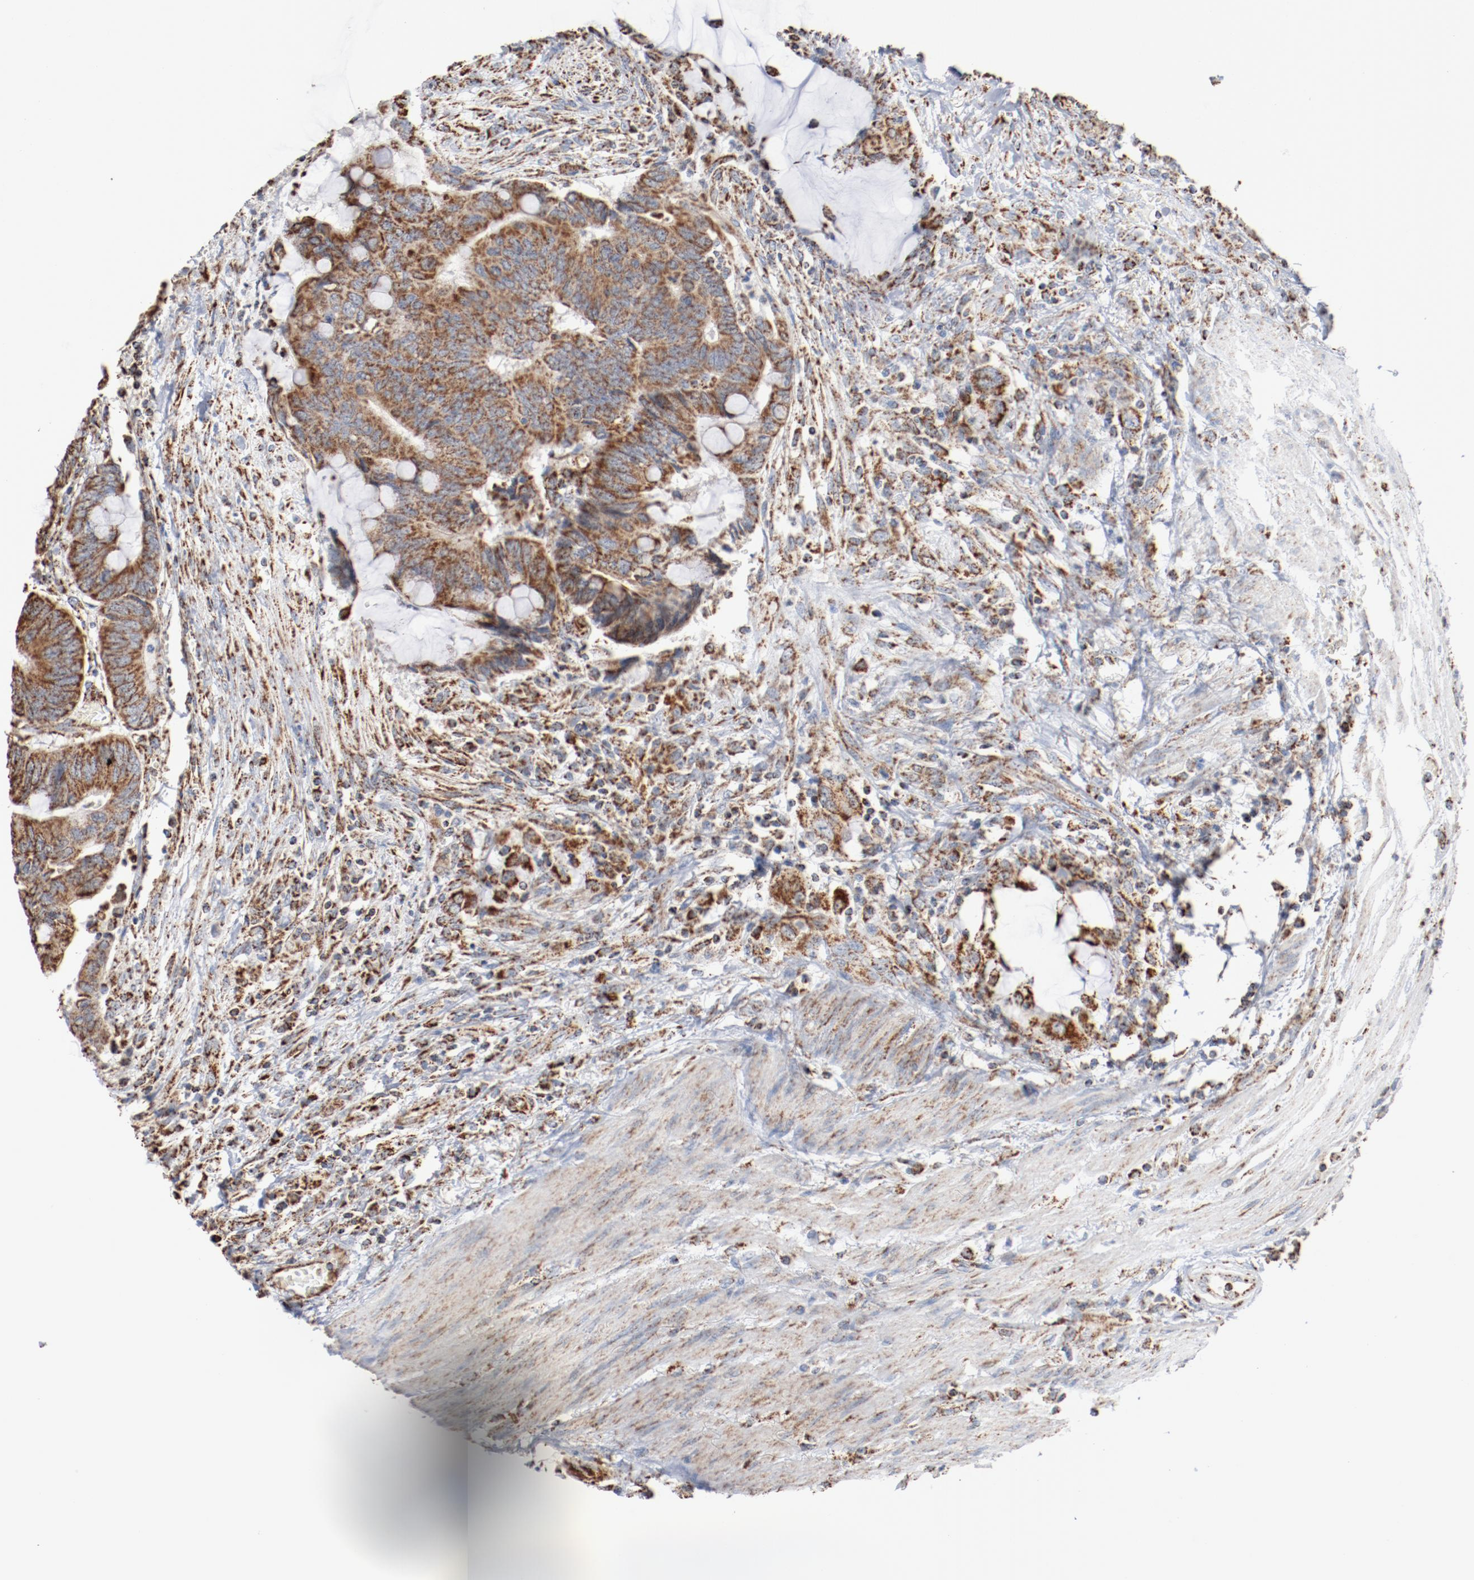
{"staining": {"intensity": "strong", "quantity": ">75%", "location": "cytoplasmic/membranous"}, "tissue": "colorectal cancer", "cell_type": "Tumor cells", "image_type": "cancer", "snomed": [{"axis": "morphology", "description": "Normal tissue, NOS"}, {"axis": "morphology", "description": "Adenocarcinoma, NOS"}, {"axis": "topography", "description": "Rectum"}], "caption": "Protein staining of colorectal cancer tissue reveals strong cytoplasmic/membranous staining in approximately >75% of tumor cells.", "gene": "NDUFS4", "patient": {"sex": "male", "age": 92}}